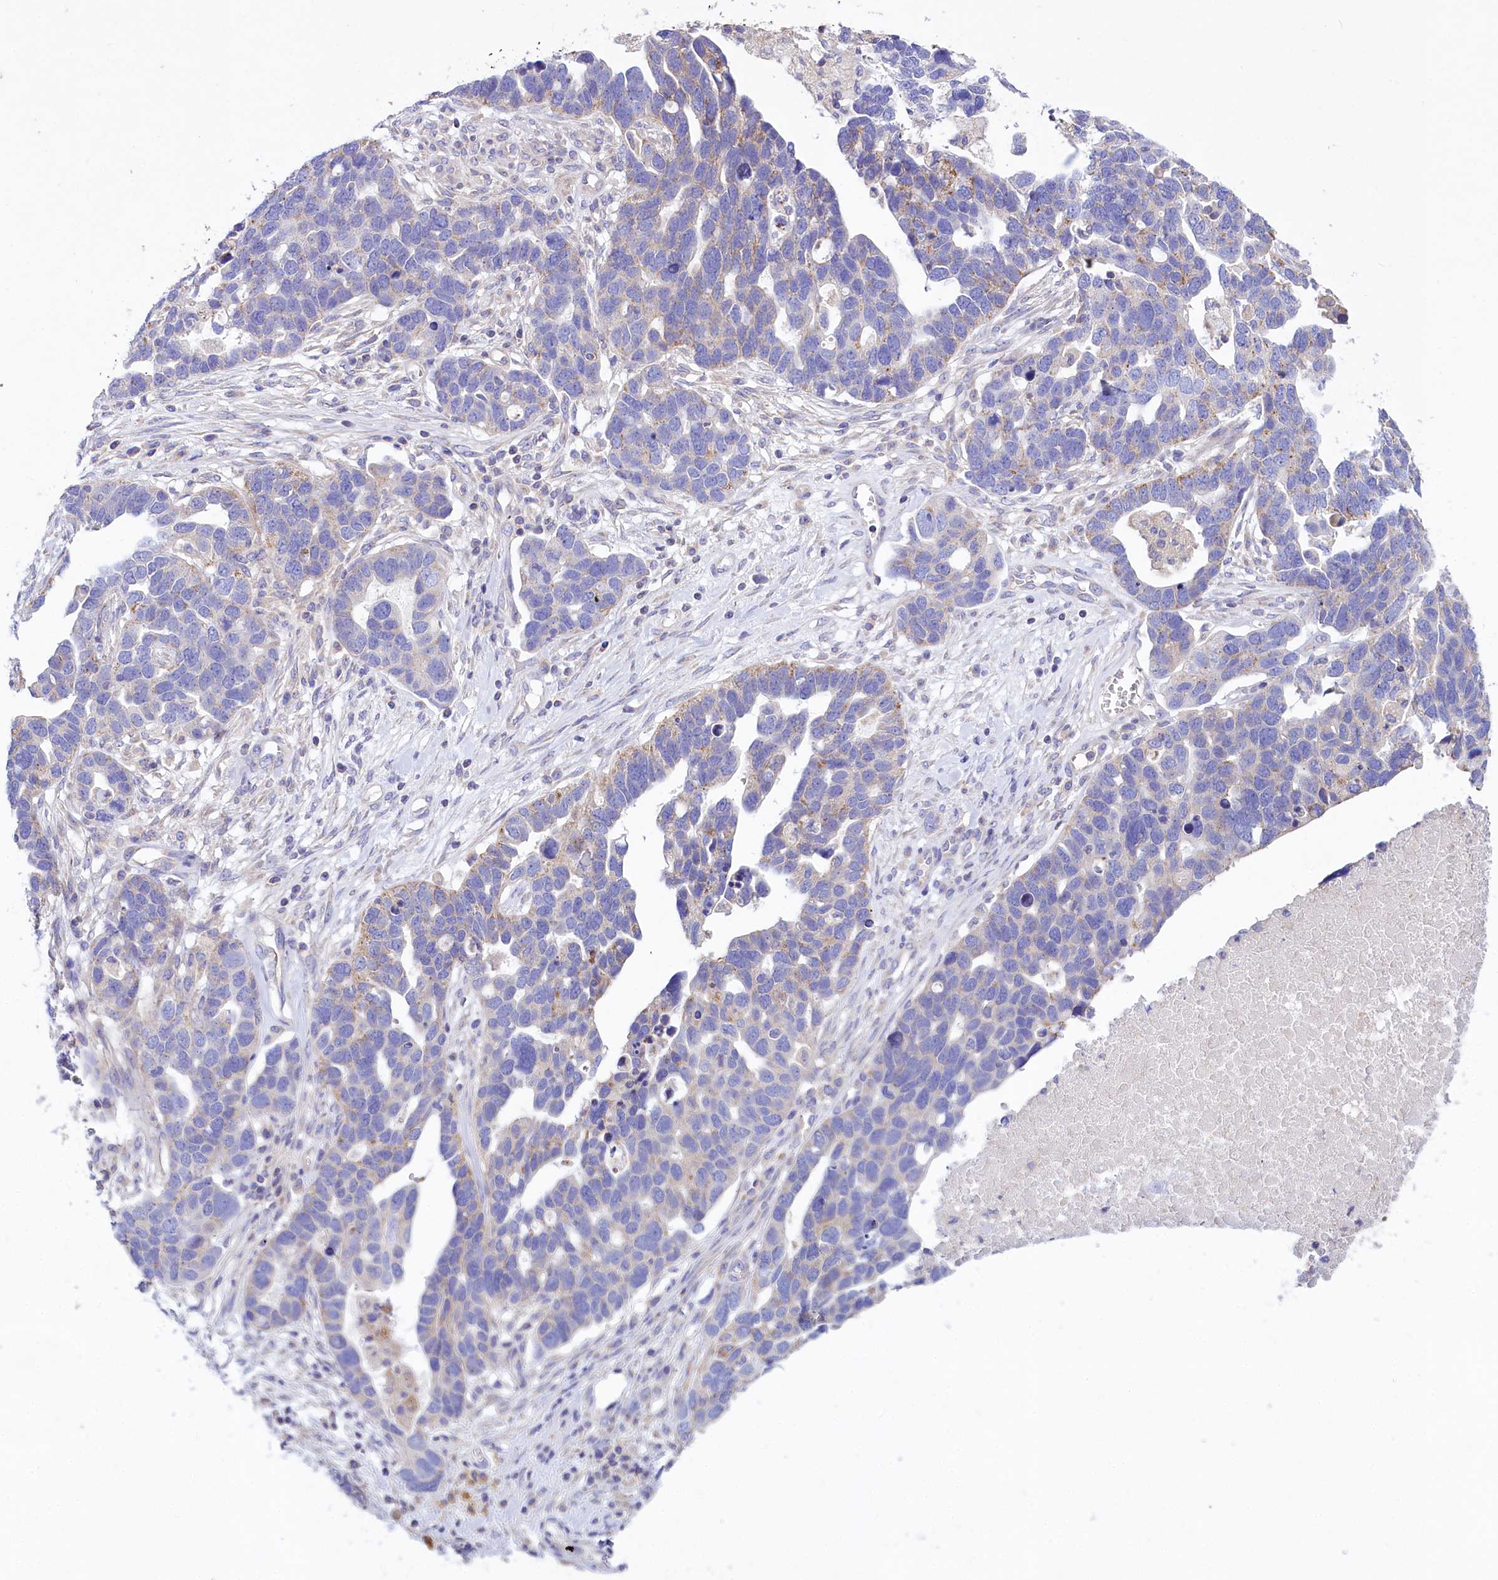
{"staining": {"intensity": "moderate", "quantity": "<25%", "location": "cytoplasmic/membranous"}, "tissue": "ovarian cancer", "cell_type": "Tumor cells", "image_type": "cancer", "snomed": [{"axis": "morphology", "description": "Cystadenocarcinoma, serous, NOS"}, {"axis": "topography", "description": "Ovary"}], "caption": "Moderate cytoplasmic/membranous positivity is identified in about <25% of tumor cells in serous cystadenocarcinoma (ovarian). The protein of interest is shown in brown color, while the nuclei are stained blue.", "gene": "VPS26B", "patient": {"sex": "female", "age": 54}}